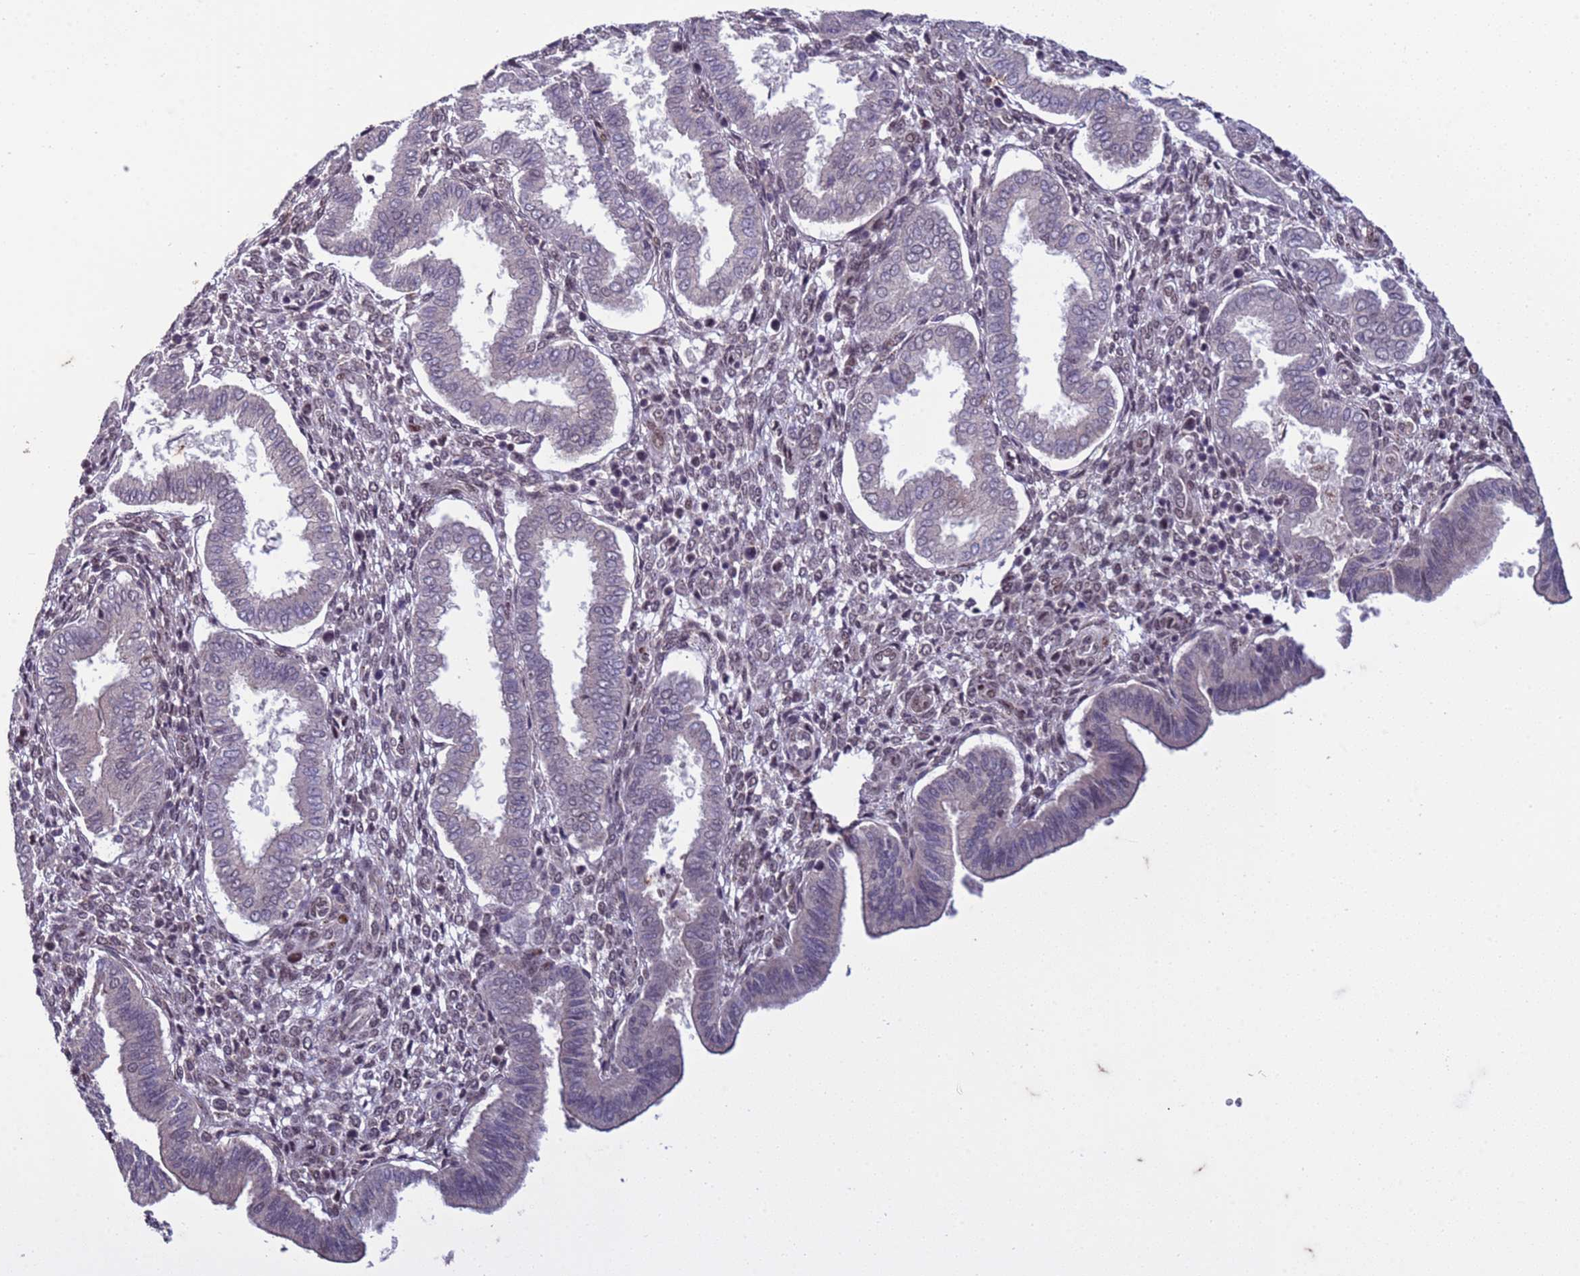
{"staining": {"intensity": "negative", "quantity": "none", "location": "none"}, "tissue": "endometrium", "cell_type": "Cells in endometrial stroma", "image_type": "normal", "snomed": [{"axis": "morphology", "description": "Normal tissue, NOS"}, {"axis": "topography", "description": "Endometrium"}], "caption": "DAB (3,3'-diaminobenzidine) immunohistochemical staining of normal human endometrium displays no significant positivity in cells in endometrial stroma.", "gene": "SHC3", "patient": {"sex": "female", "age": 24}}